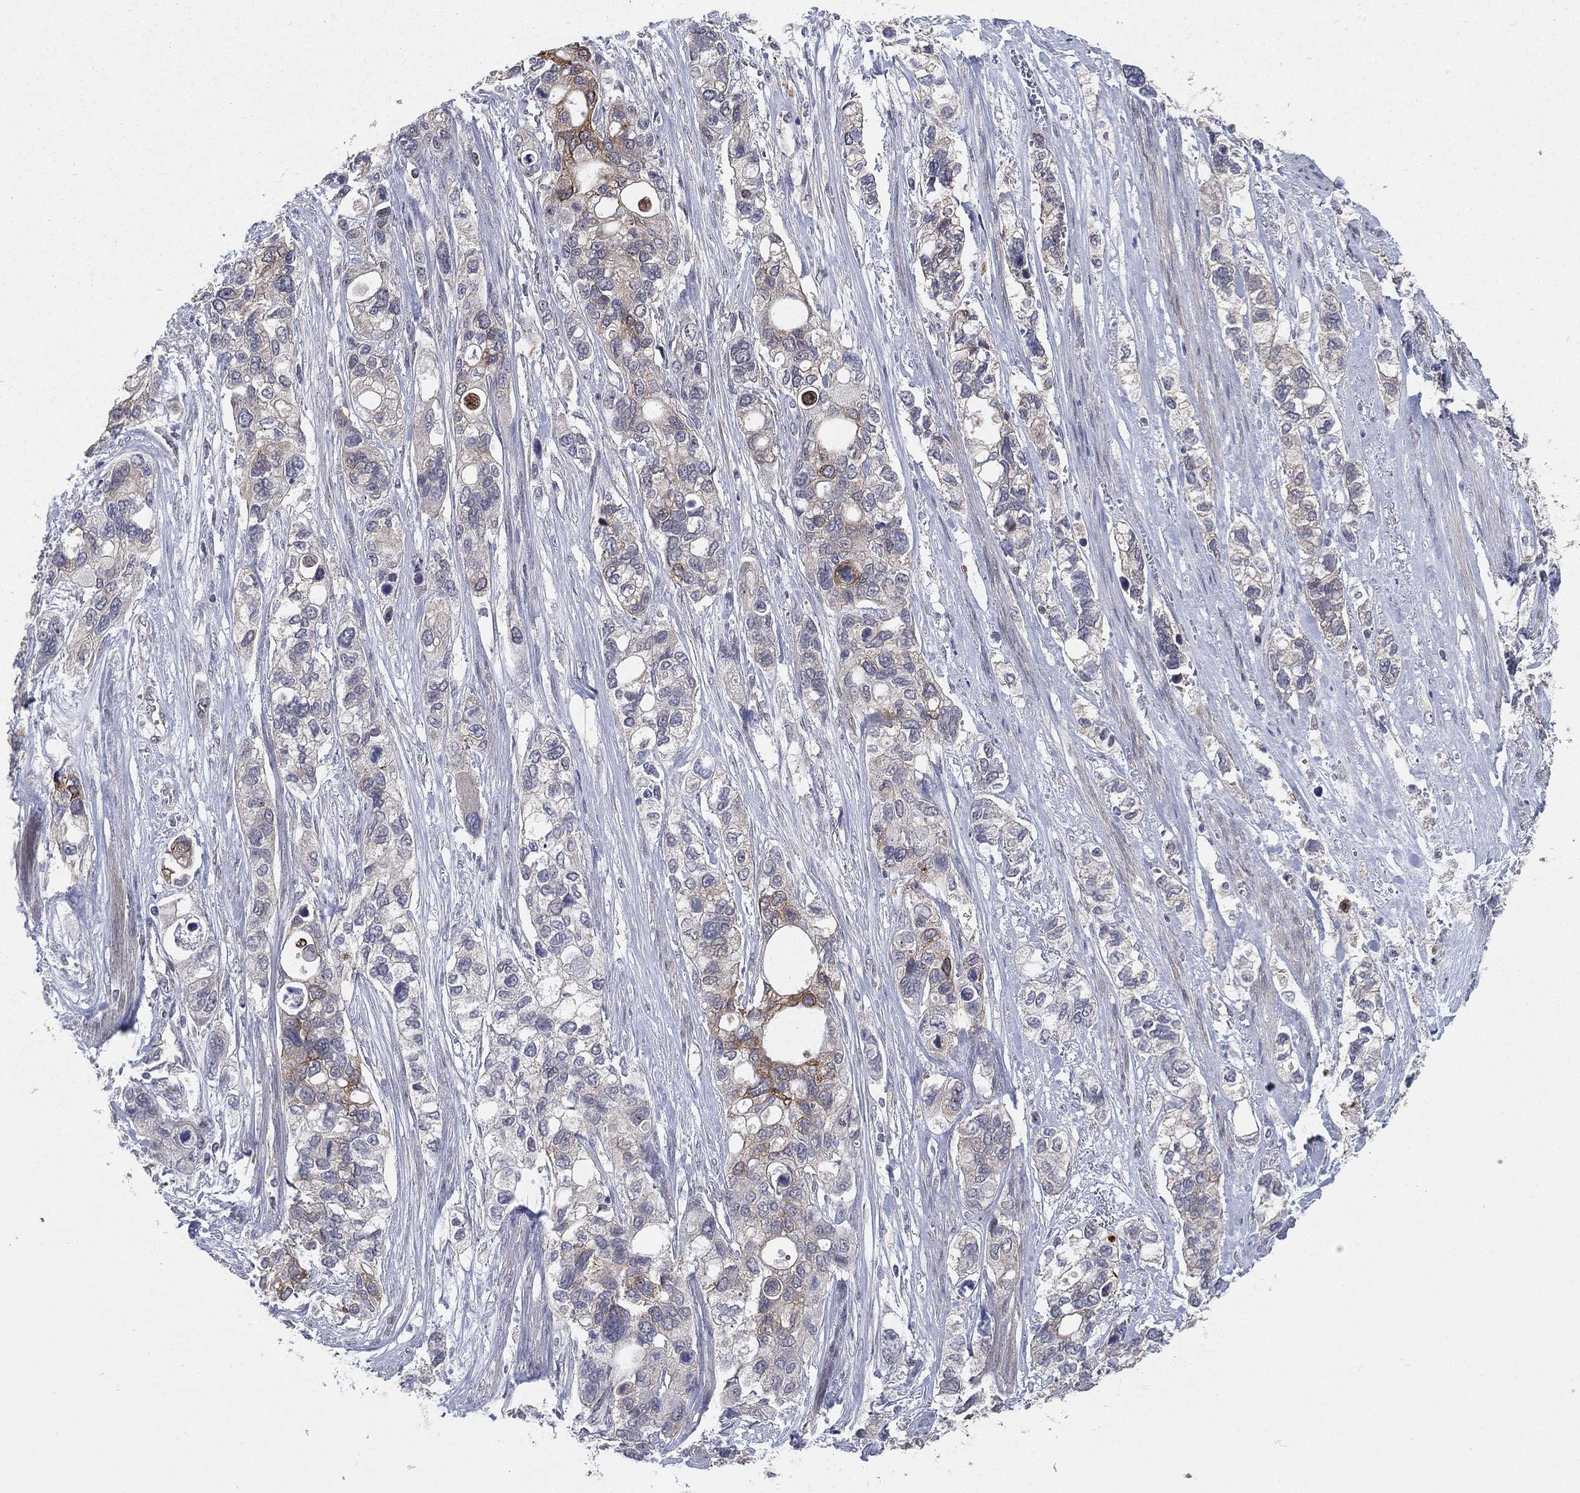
{"staining": {"intensity": "negative", "quantity": "none", "location": "none"}, "tissue": "stomach cancer", "cell_type": "Tumor cells", "image_type": "cancer", "snomed": [{"axis": "morphology", "description": "Adenocarcinoma, NOS"}, {"axis": "topography", "description": "Stomach, upper"}], "caption": "DAB immunohistochemical staining of human stomach adenocarcinoma exhibits no significant positivity in tumor cells.", "gene": "KAT14", "patient": {"sex": "female", "age": 81}}